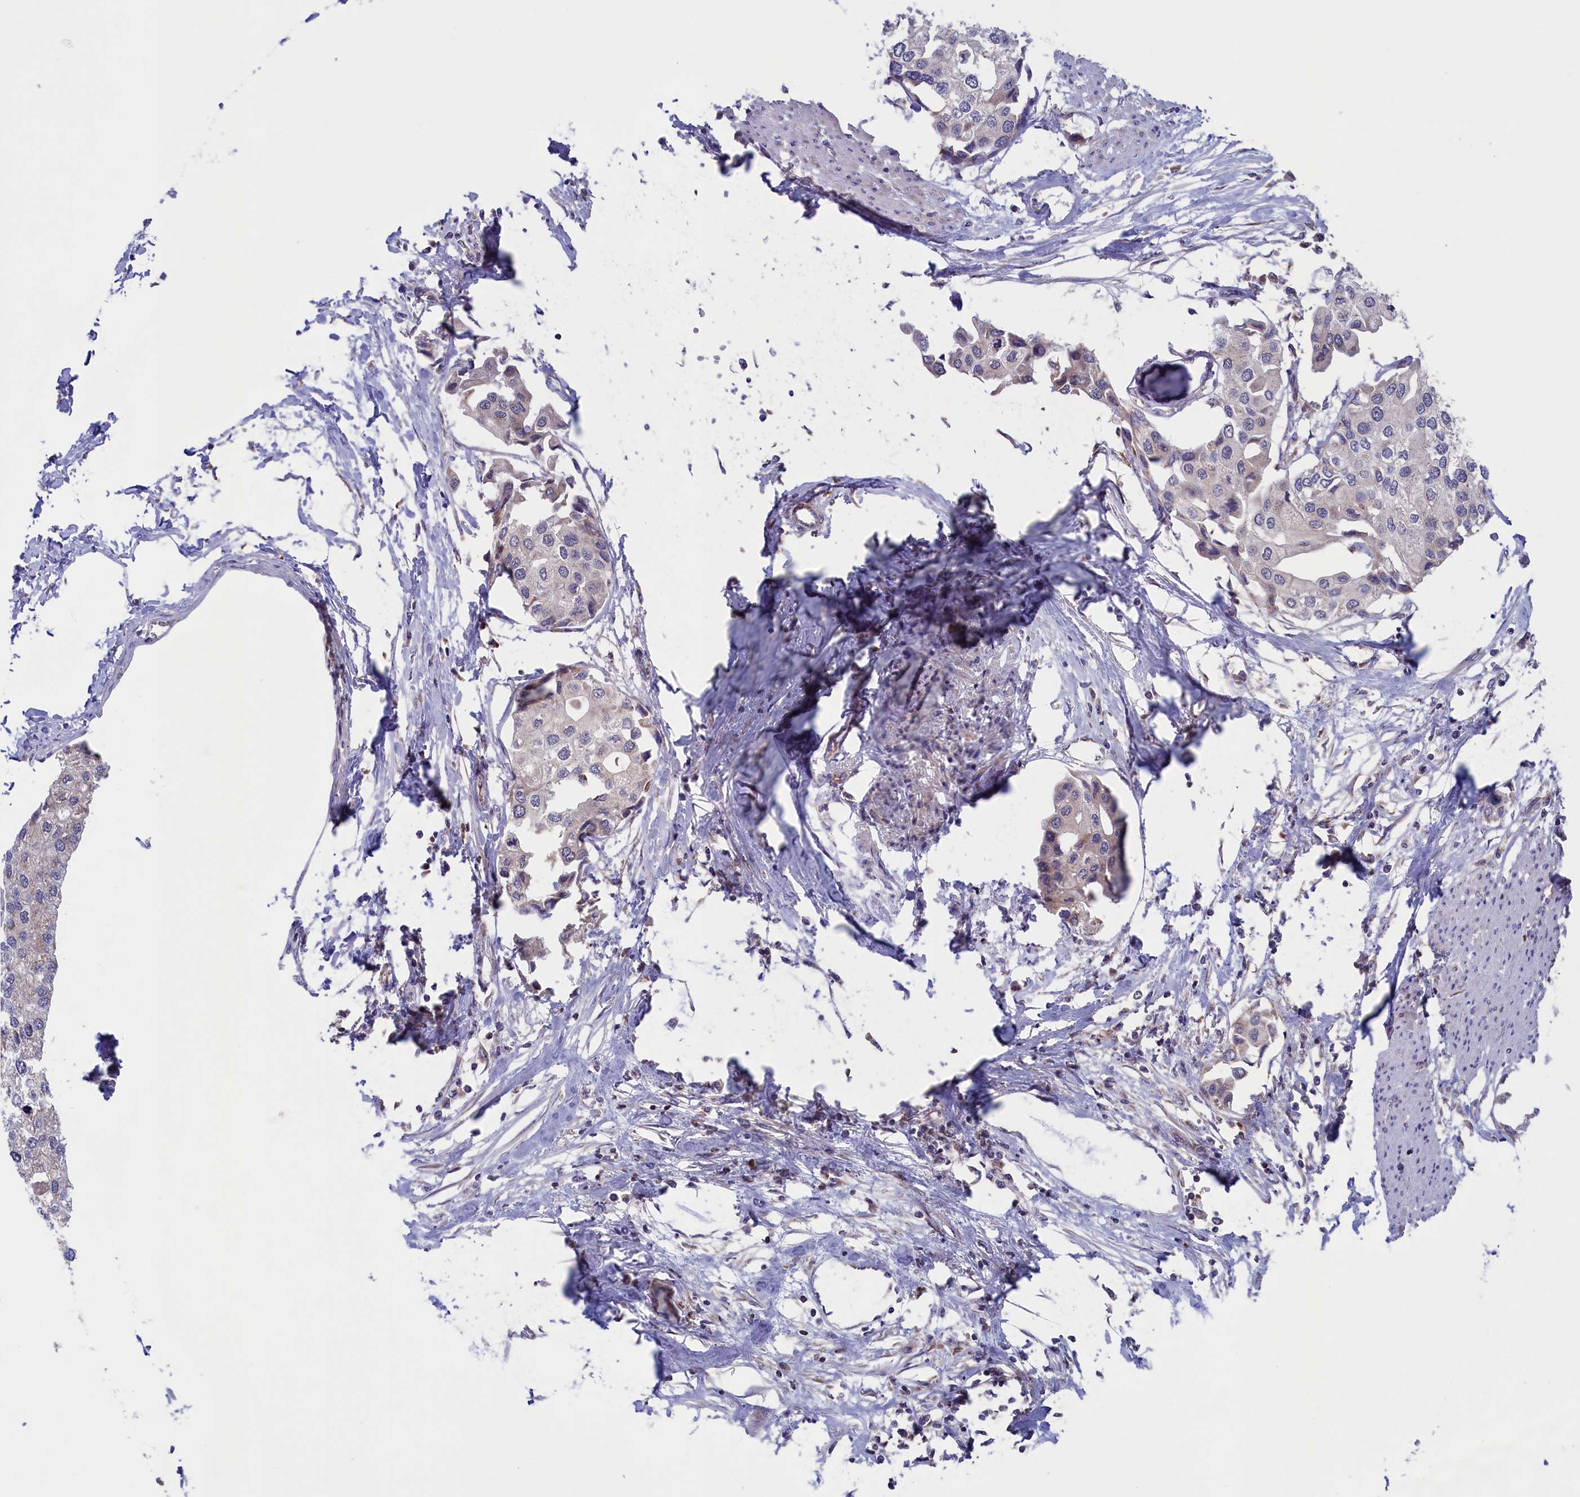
{"staining": {"intensity": "negative", "quantity": "none", "location": "none"}, "tissue": "urothelial cancer", "cell_type": "Tumor cells", "image_type": "cancer", "snomed": [{"axis": "morphology", "description": "Urothelial carcinoma, High grade"}, {"axis": "topography", "description": "Urinary bladder"}], "caption": "Immunohistochemical staining of human high-grade urothelial carcinoma displays no significant expression in tumor cells.", "gene": "TIMM44", "patient": {"sex": "male", "age": 64}}